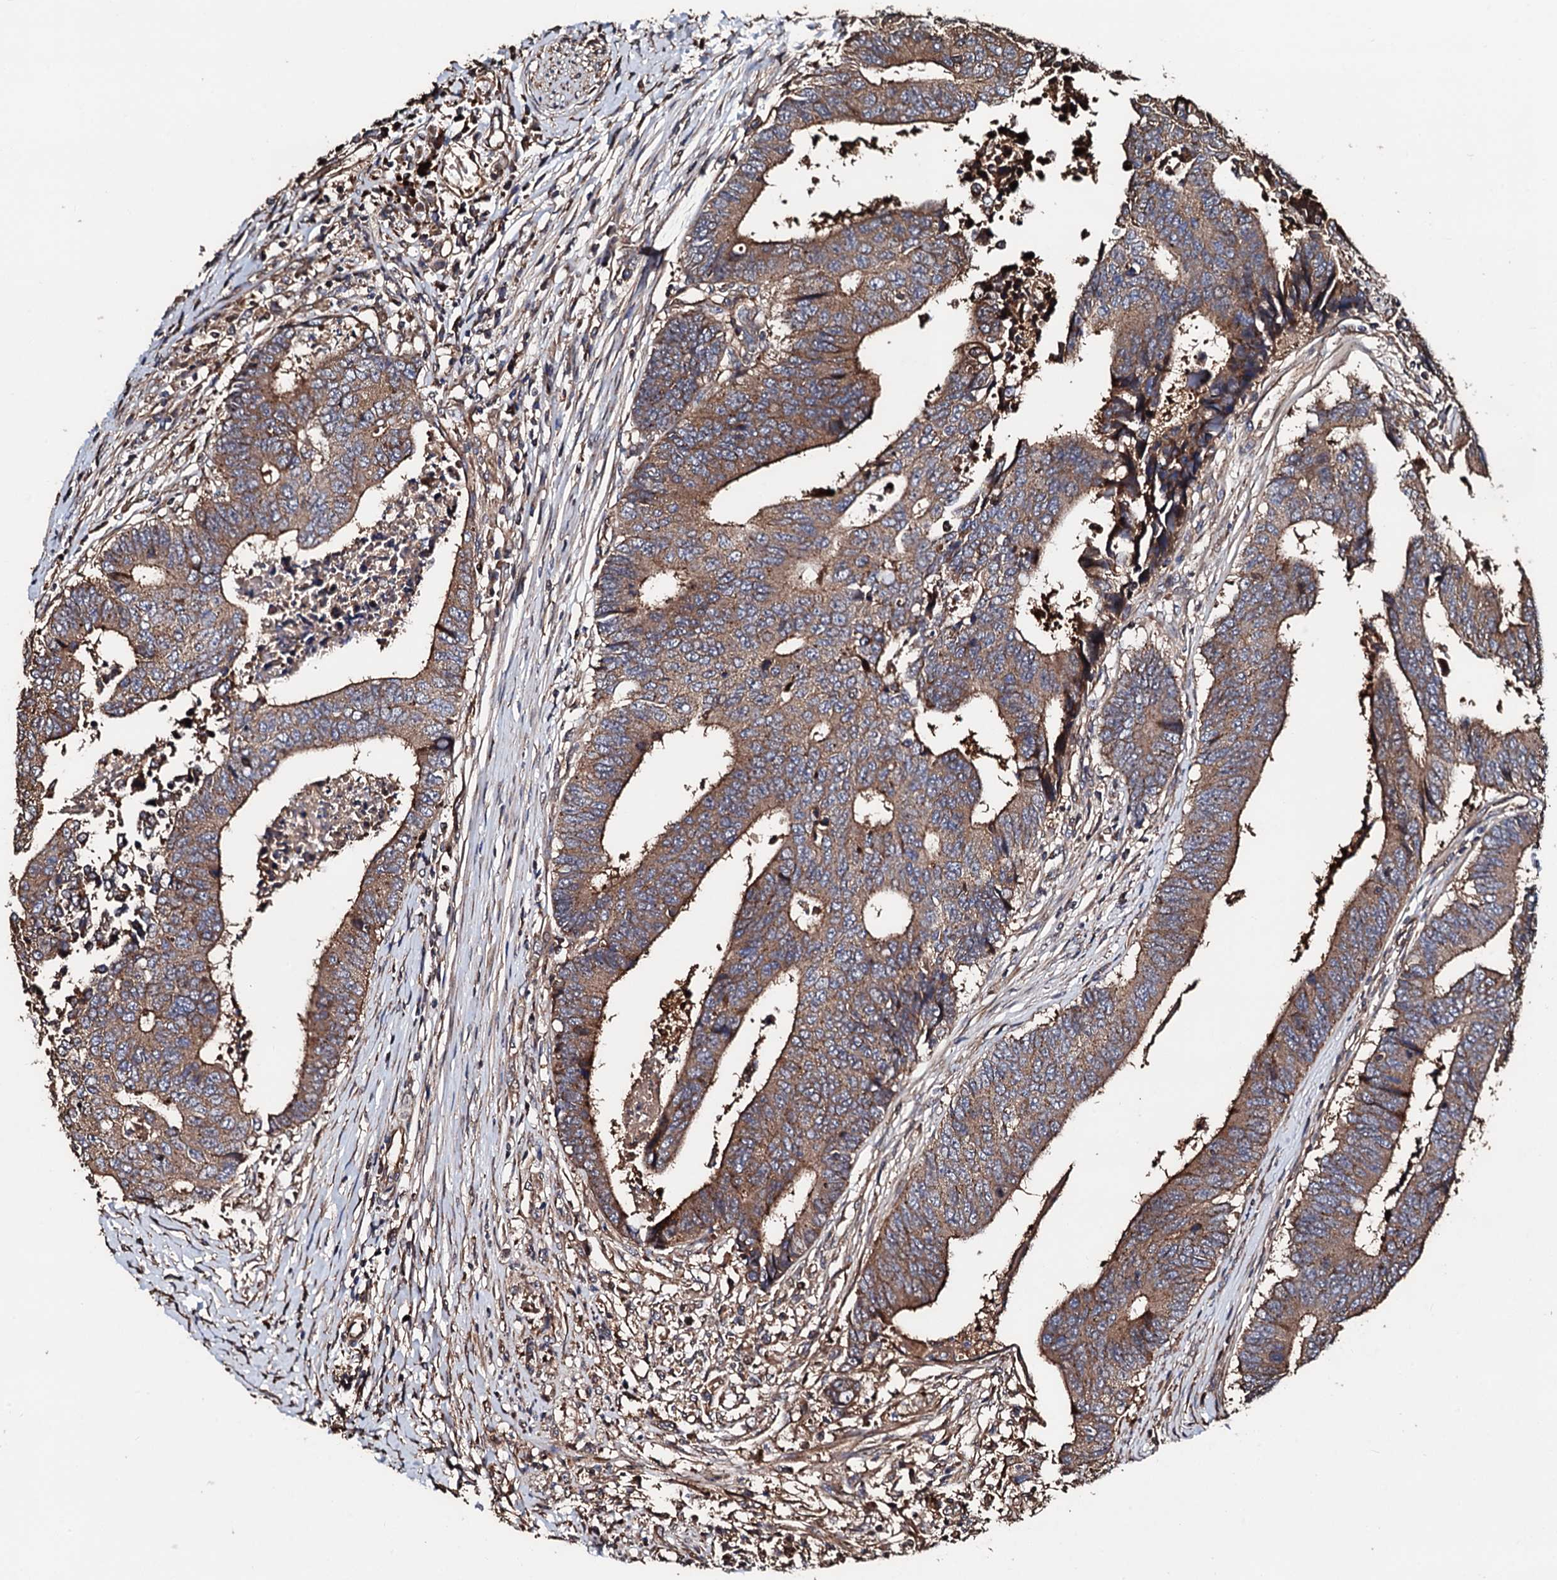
{"staining": {"intensity": "moderate", "quantity": ">75%", "location": "cytoplasmic/membranous"}, "tissue": "colorectal cancer", "cell_type": "Tumor cells", "image_type": "cancer", "snomed": [{"axis": "morphology", "description": "Adenocarcinoma, NOS"}, {"axis": "topography", "description": "Rectum"}], "caption": "IHC (DAB) staining of human adenocarcinoma (colorectal) demonstrates moderate cytoplasmic/membranous protein positivity in about >75% of tumor cells. The staining was performed using DAB, with brown indicating positive protein expression. Nuclei are stained blue with hematoxylin.", "gene": "CKAP5", "patient": {"sex": "male", "age": 84}}